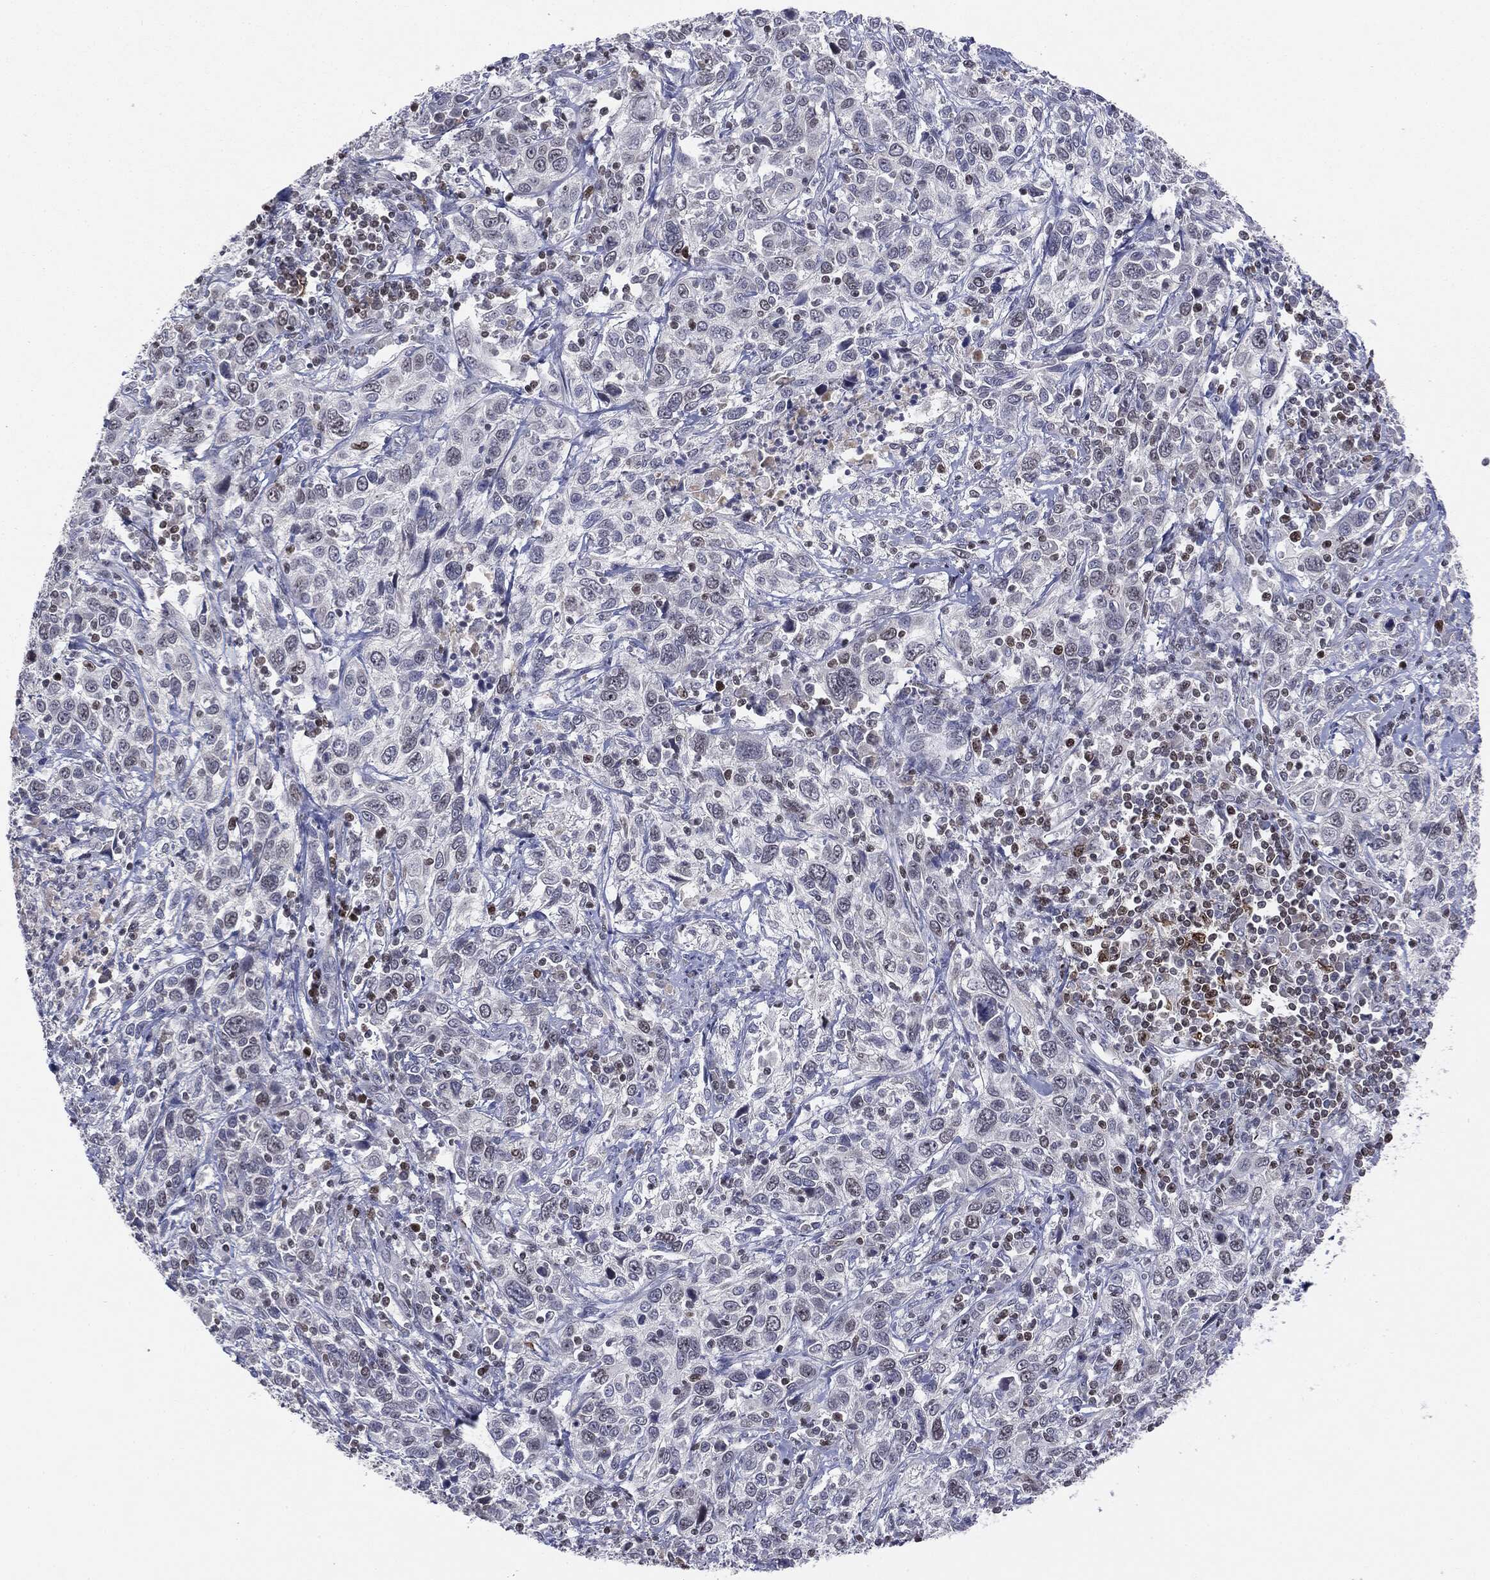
{"staining": {"intensity": "negative", "quantity": "none", "location": "none"}, "tissue": "cervical cancer", "cell_type": "Tumor cells", "image_type": "cancer", "snomed": [{"axis": "morphology", "description": "Squamous cell carcinoma, NOS"}, {"axis": "topography", "description": "Cervix"}], "caption": "High power microscopy image of an immunohistochemistry (IHC) histopathology image of cervical squamous cell carcinoma, revealing no significant positivity in tumor cells.", "gene": "KIF2C", "patient": {"sex": "female", "age": 46}}